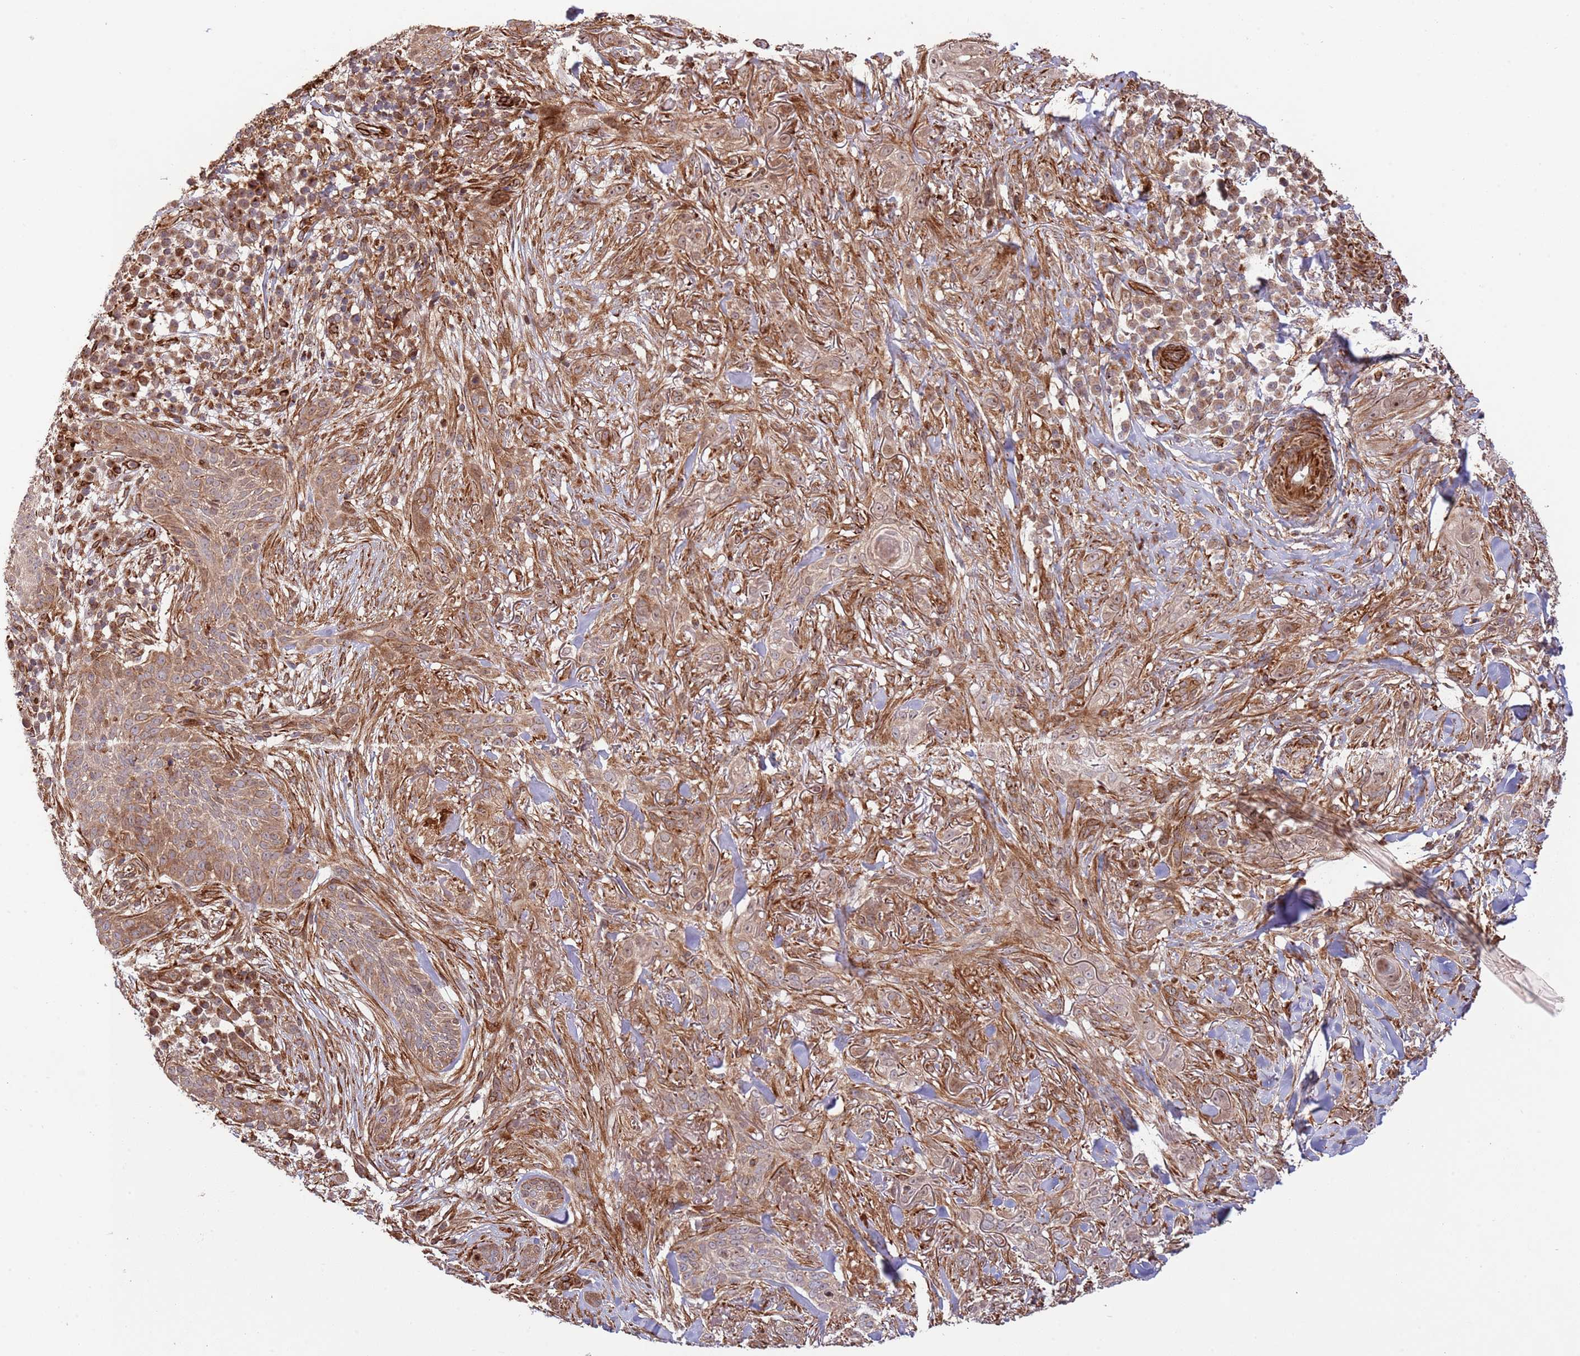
{"staining": {"intensity": "moderate", "quantity": ">75%", "location": "cytoplasmic/membranous"}, "tissue": "skin cancer", "cell_type": "Tumor cells", "image_type": "cancer", "snomed": [{"axis": "morphology", "description": "Basal cell carcinoma"}, {"axis": "topography", "description": "Skin"}], "caption": "Immunohistochemistry (IHC) staining of skin cancer, which shows medium levels of moderate cytoplasmic/membranous positivity in about >75% of tumor cells indicating moderate cytoplasmic/membranous protein expression. The staining was performed using DAB (3,3'-diaminobenzidine) (brown) for protein detection and nuclei were counterstained in hematoxylin (blue).", "gene": "NEK3", "patient": {"sex": "male", "age": 72}}